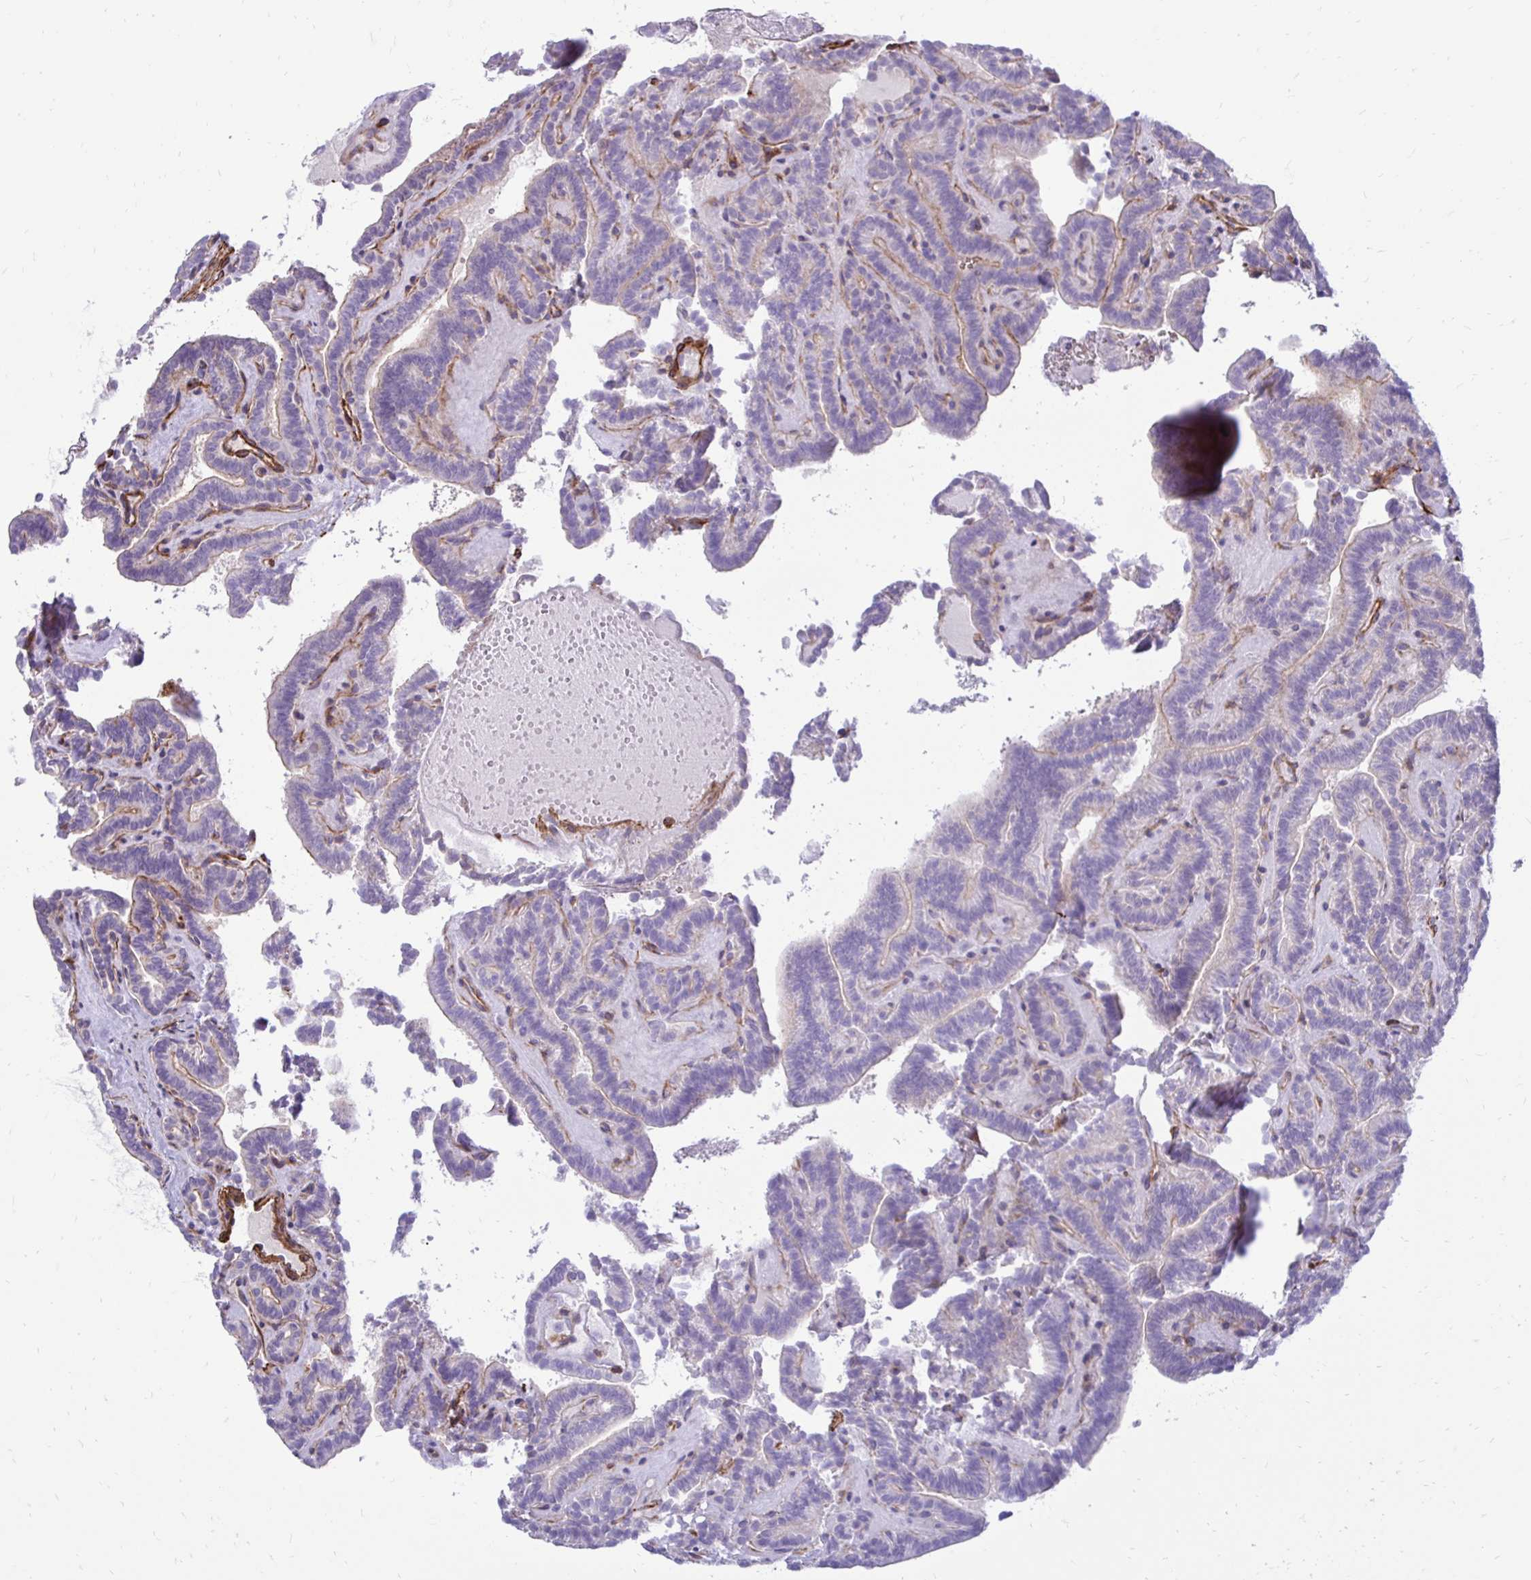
{"staining": {"intensity": "negative", "quantity": "none", "location": "none"}, "tissue": "thyroid cancer", "cell_type": "Tumor cells", "image_type": "cancer", "snomed": [{"axis": "morphology", "description": "Papillary adenocarcinoma, NOS"}, {"axis": "topography", "description": "Thyroid gland"}], "caption": "An immunohistochemistry (IHC) photomicrograph of thyroid papillary adenocarcinoma is shown. There is no staining in tumor cells of thyroid papillary adenocarcinoma.", "gene": "CTPS1", "patient": {"sex": "female", "age": 21}}